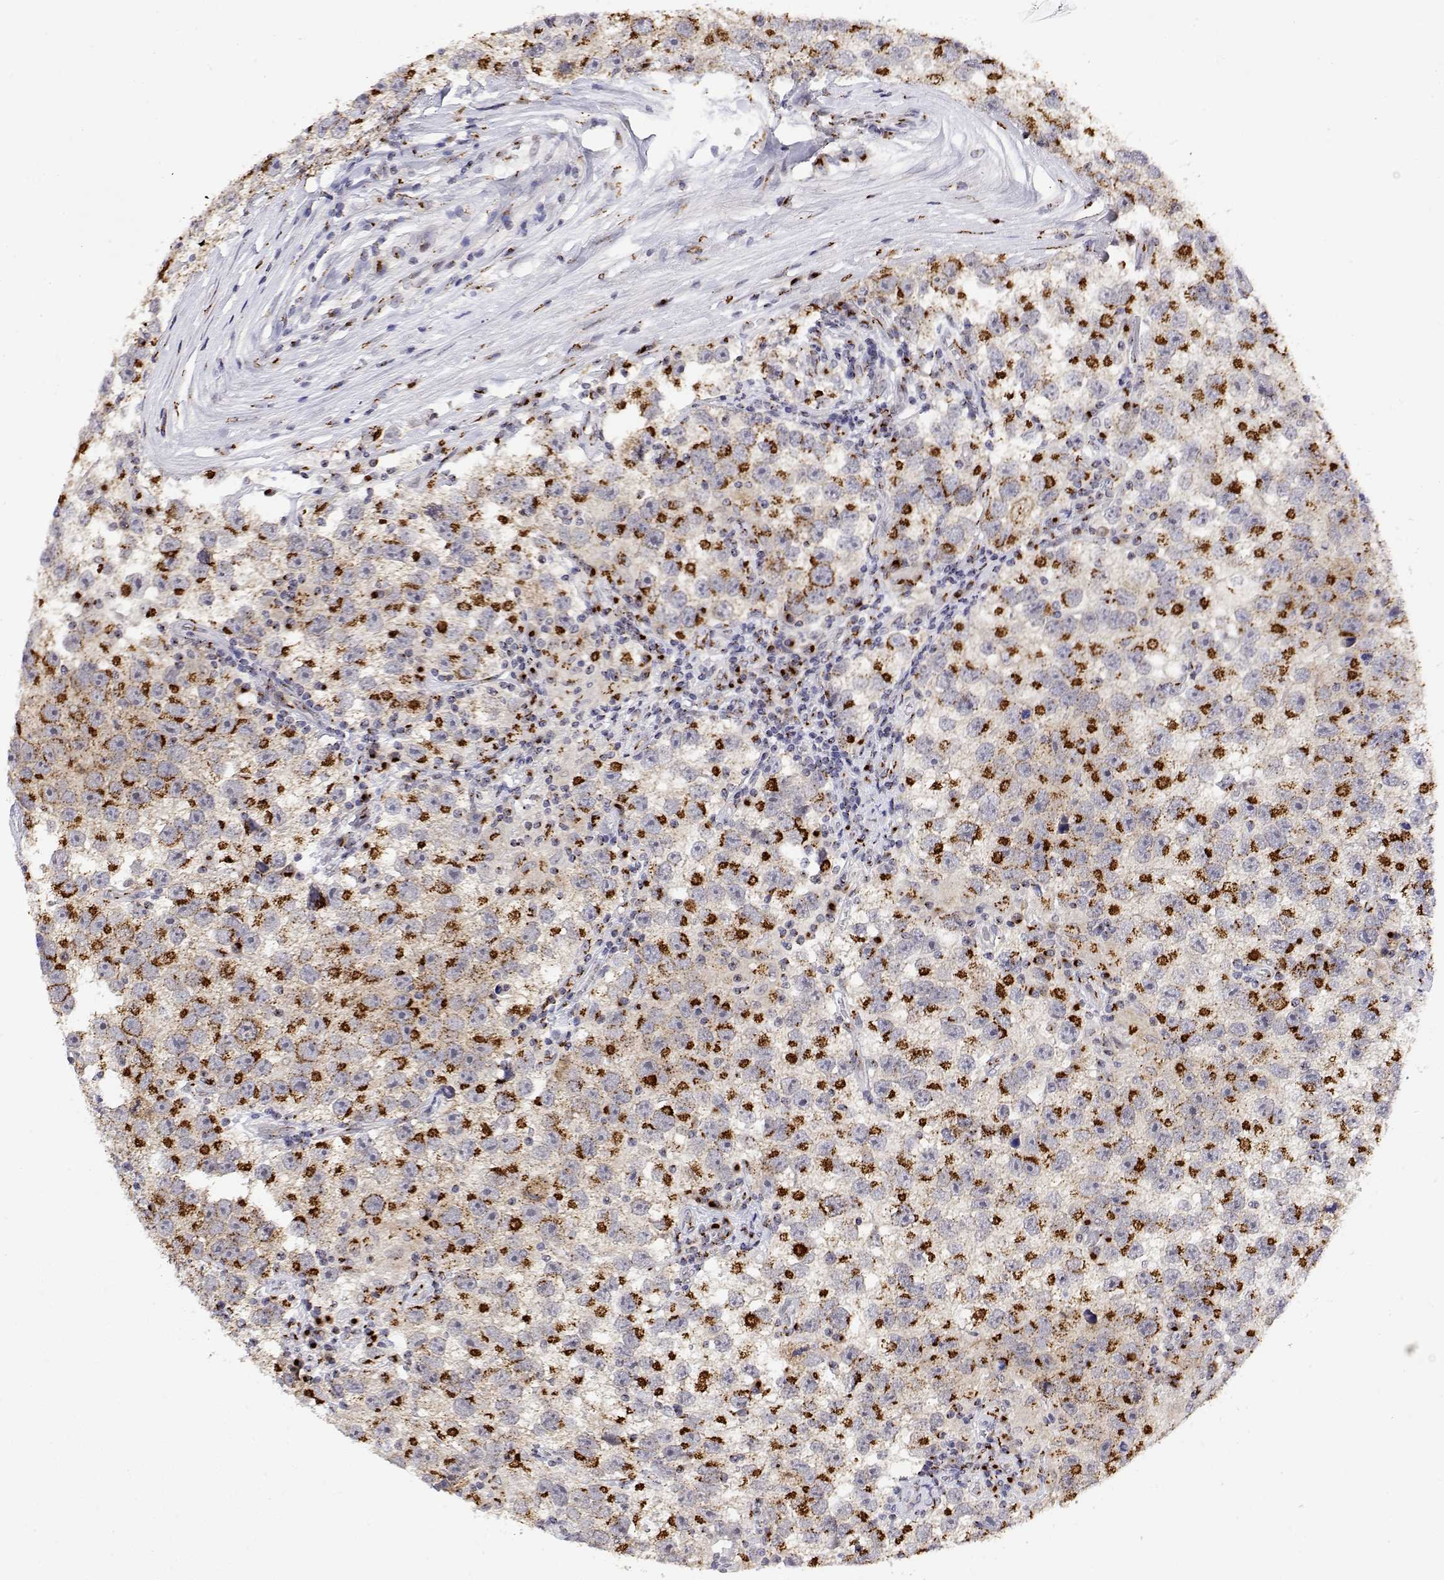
{"staining": {"intensity": "strong", "quantity": ">75%", "location": "cytoplasmic/membranous"}, "tissue": "testis cancer", "cell_type": "Tumor cells", "image_type": "cancer", "snomed": [{"axis": "morphology", "description": "Seminoma, NOS"}, {"axis": "topography", "description": "Testis"}], "caption": "Seminoma (testis) stained with a brown dye demonstrates strong cytoplasmic/membranous positive expression in approximately >75% of tumor cells.", "gene": "YIPF3", "patient": {"sex": "male", "age": 26}}